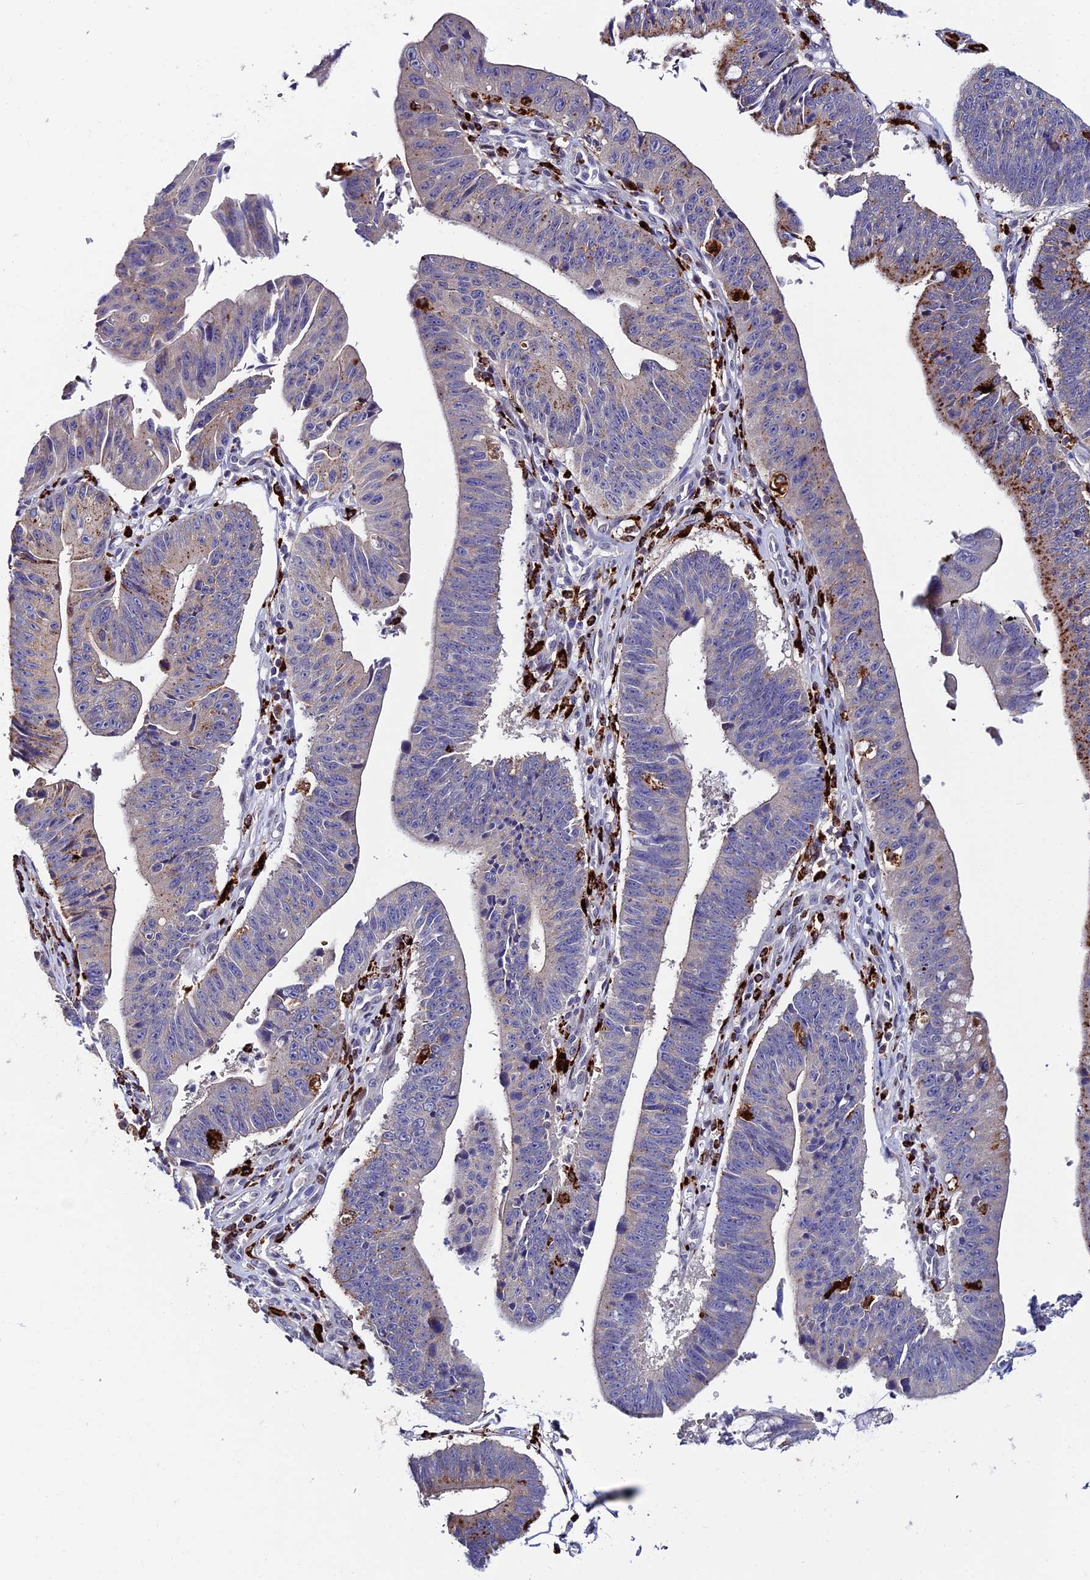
{"staining": {"intensity": "moderate", "quantity": "<25%", "location": "cytoplasmic/membranous"}, "tissue": "stomach cancer", "cell_type": "Tumor cells", "image_type": "cancer", "snomed": [{"axis": "morphology", "description": "Adenocarcinoma, NOS"}, {"axis": "topography", "description": "Stomach"}], "caption": "DAB immunohistochemical staining of human adenocarcinoma (stomach) exhibits moderate cytoplasmic/membranous protein staining in about <25% of tumor cells. The staining was performed using DAB (3,3'-diaminobenzidine) to visualize the protein expression in brown, while the nuclei were stained in blue with hematoxylin (Magnification: 20x).", "gene": "HIC1", "patient": {"sex": "male", "age": 59}}